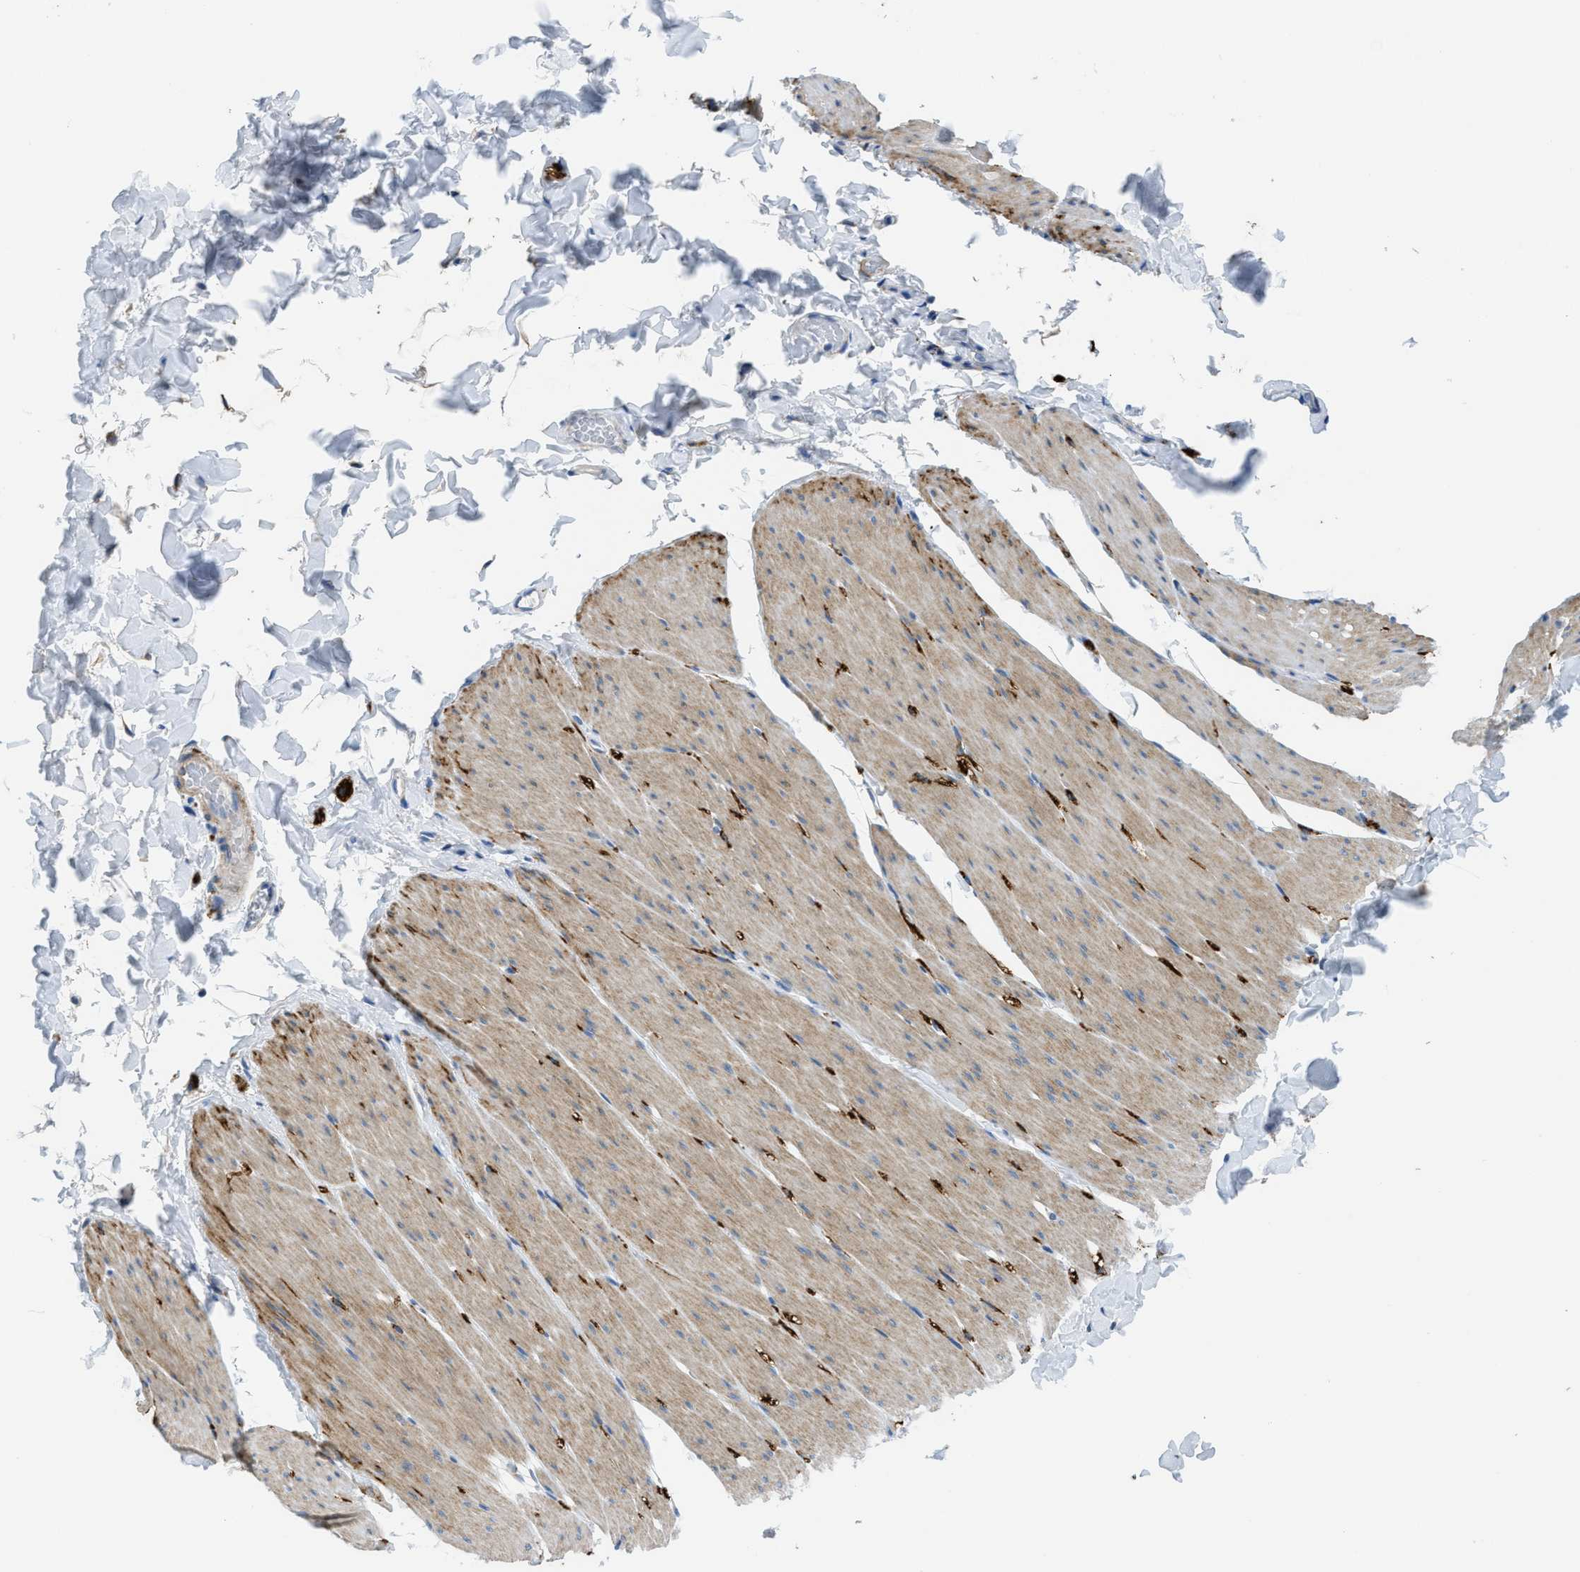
{"staining": {"intensity": "moderate", "quantity": "25%-75%", "location": "cytoplasmic/membranous"}, "tissue": "smooth muscle", "cell_type": "Smooth muscle cells", "image_type": "normal", "snomed": [{"axis": "morphology", "description": "Normal tissue, NOS"}, {"axis": "topography", "description": "Smooth muscle"}, {"axis": "topography", "description": "Colon"}], "caption": "IHC of unremarkable human smooth muscle shows medium levels of moderate cytoplasmic/membranous staining in approximately 25%-75% of smooth muscle cells.", "gene": "ZSWIM5", "patient": {"sex": "male", "age": 67}}